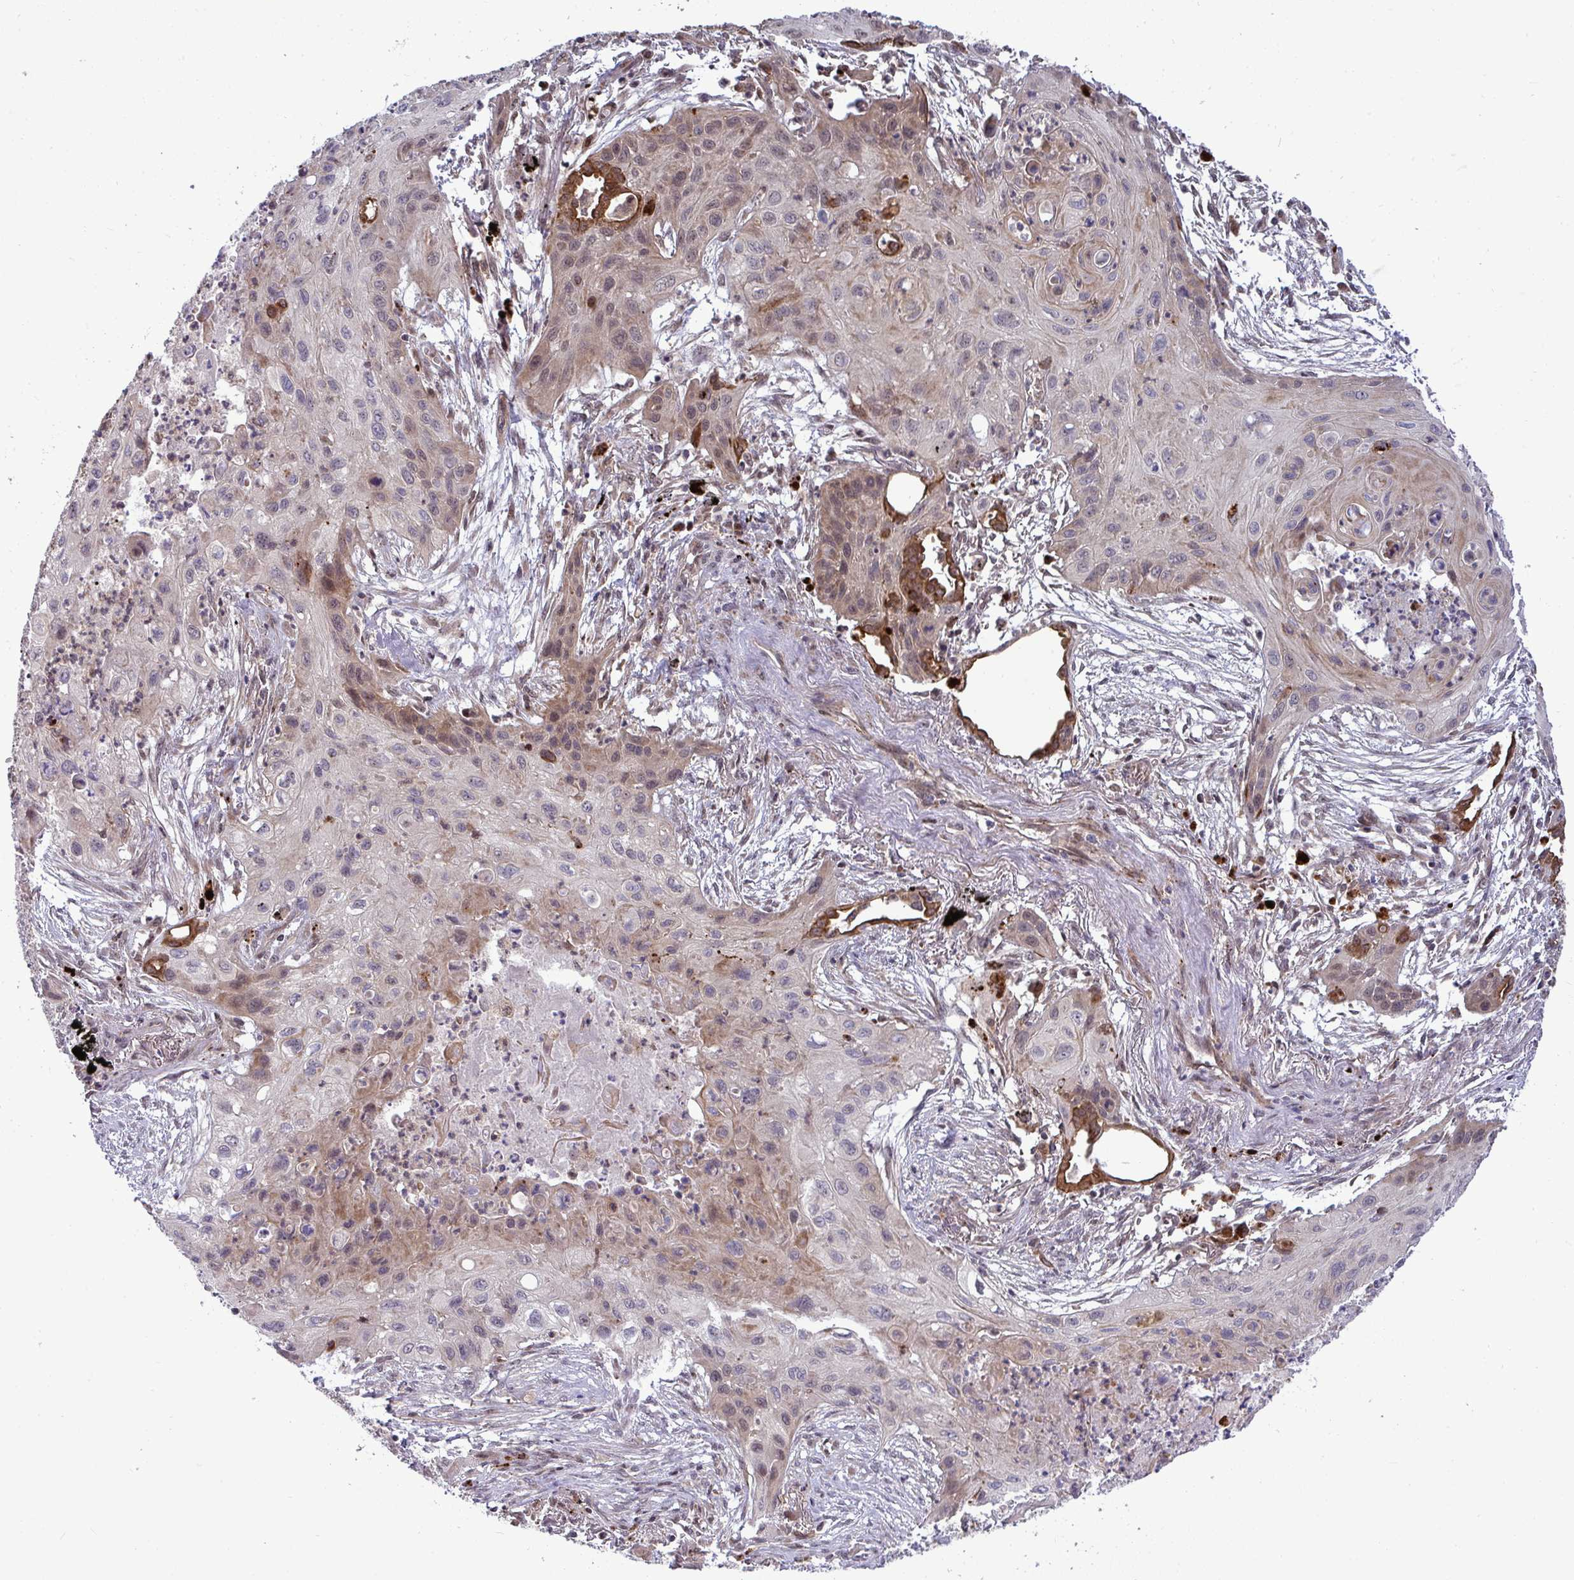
{"staining": {"intensity": "weak", "quantity": "<25%", "location": "cytoplasmic/membranous"}, "tissue": "lung cancer", "cell_type": "Tumor cells", "image_type": "cancer", "snomed": [{"axis": "morphology", "description": "Squamous cell carcinoma, NOS"}, {"axis": "topography", "description": "Lung"}], "caption": "A high-resolution micrograph shows immunohistochemistry (IHC) staining of squamous cell carcinoma (lung), which reveals no significant staining in tumor cells.", "gene": "TRIM44", "patient": {"sex": "male", "age": 71}}